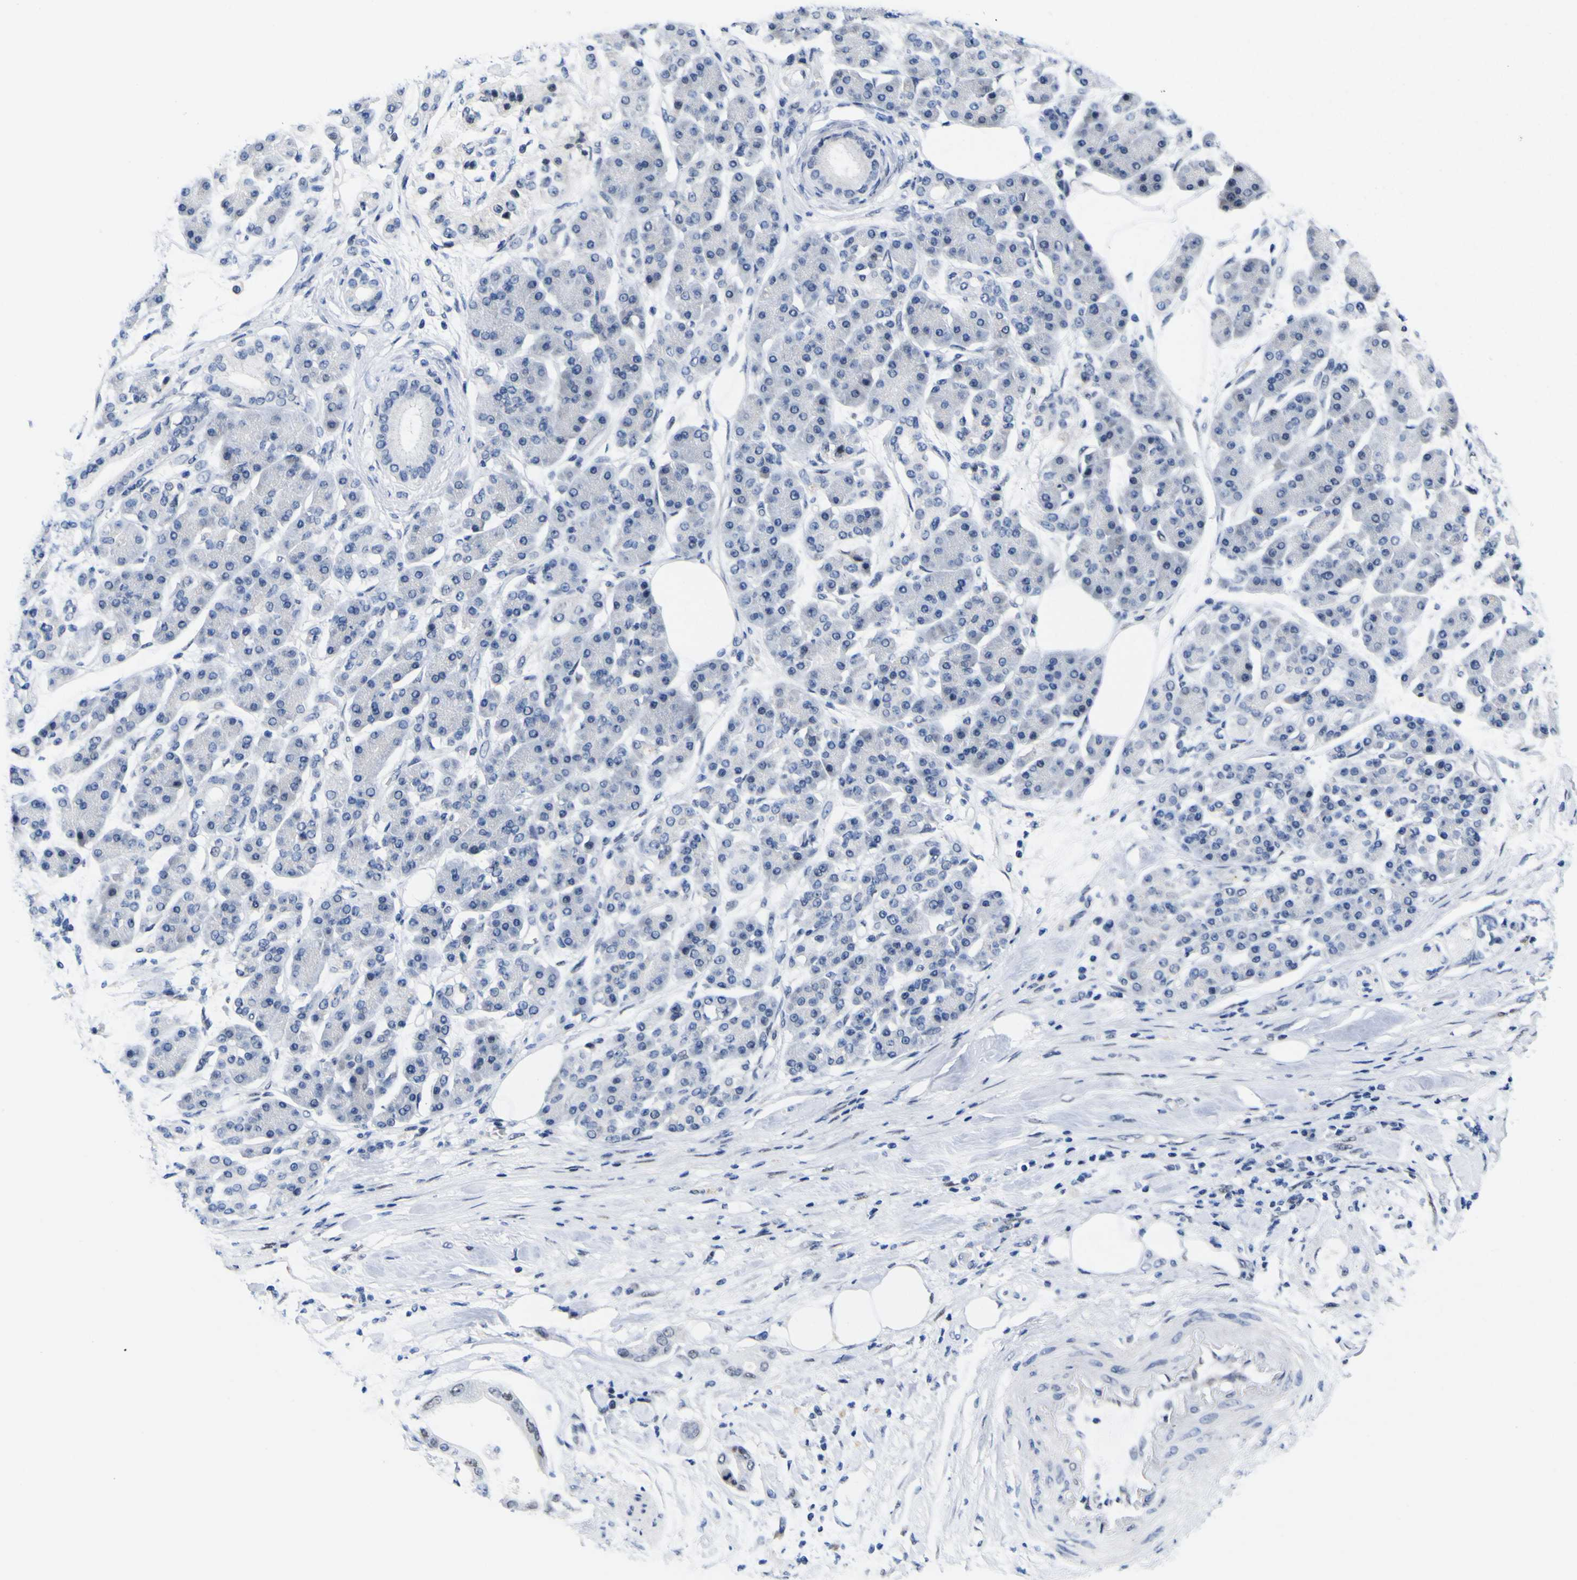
{"staining": {"intensity": "weak", "quantity": "<25%", "location": "nuclear"}, "tissue": "pancreatic cancer", "cell_type": "Tumor cells", "image_type": "cancer", "snomed": [{"axis": "morphology", "description": "Adenocarcinoma, NOS"}, {"axis": "morphology", "description": "Adenocarcinoma, metastatic, NOS"}, {"axis": "topography", "description": "Lymph node"}, {"axis": "topography", "description": "Pancreas"}, {"axis": "topography", "description": "Duodenum"}], "caption": "A histopathology image of metastatic adenocarcinoma (pancreatic) stained for a protein reveals no brown staining in tumor cells.", "gene": "MBD3", "patient": {"sex": "female", "age": 64}}